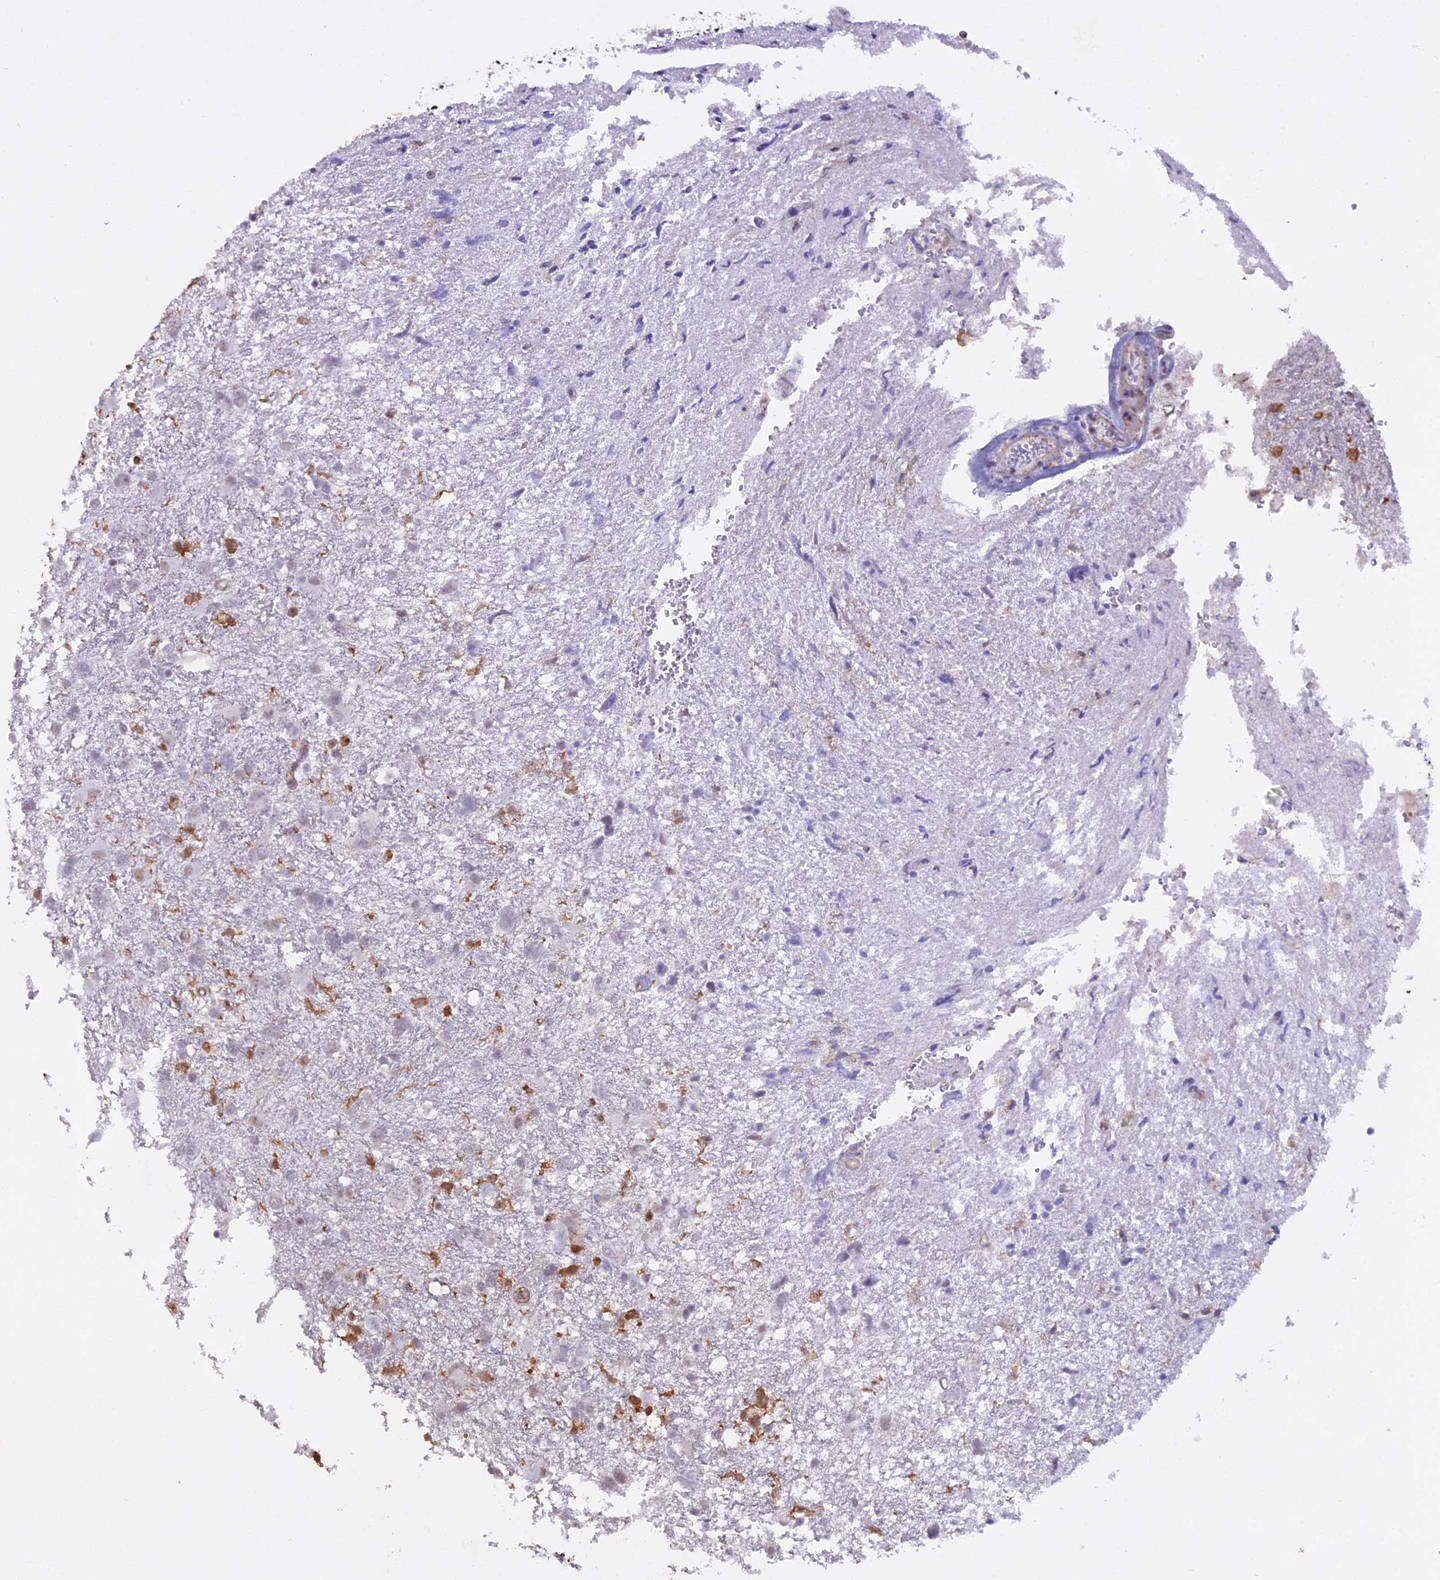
{"staining": {"intensity": "negative", "quantity": "none", "location": "none"}, "tissue": "glioma", "cell_type": "Tumor cells", "image_type": "cancer", "snomed": [{"axis": "morphology", "description": "Glioma, malignant, High grade"}, {"axis": "topography", "description": "Brain"}], "caption": "IHC micrograph of glioma stained for a protein (brown), which exhibits no positivity in tumor cells.", "gene": "BLNK", "patient": {"sex": "male", "age": 61}}